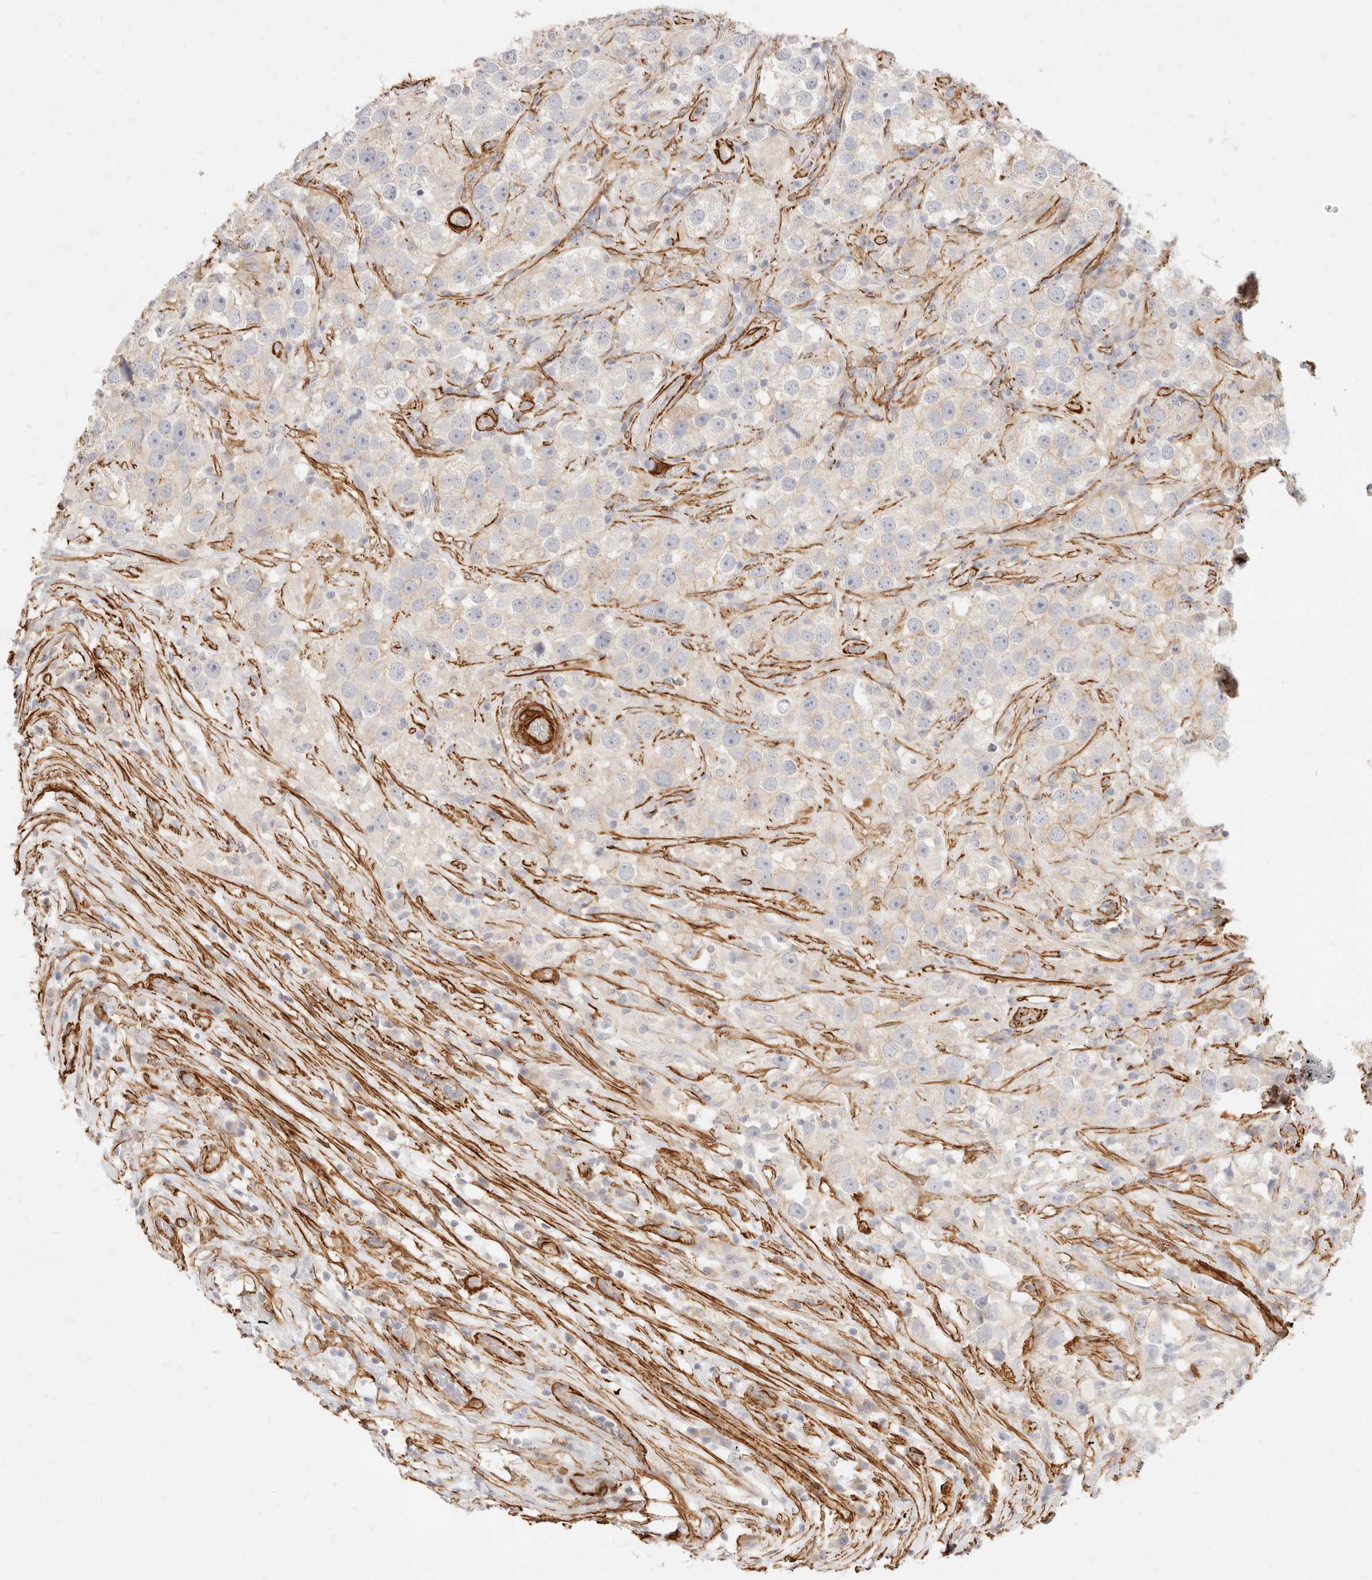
{"staining": {"intensity": "negative", "quantity": "none", "location": "none"}, "tissue": "testis cancer", "cell_type": "Tumor cells", "image_type": "cancer", "snomed": [{"axis": "morphology", "description": "Seminoma, NOS"}, {"axis": "topography", "description": "Testis"}], "caption": "Immunohistochemistry image of testis cancer stained for a protein (brown), which displays no staining in tumor cells.", "gene": "TMTC2", "patient": {"sex": "male", "age": 49}}